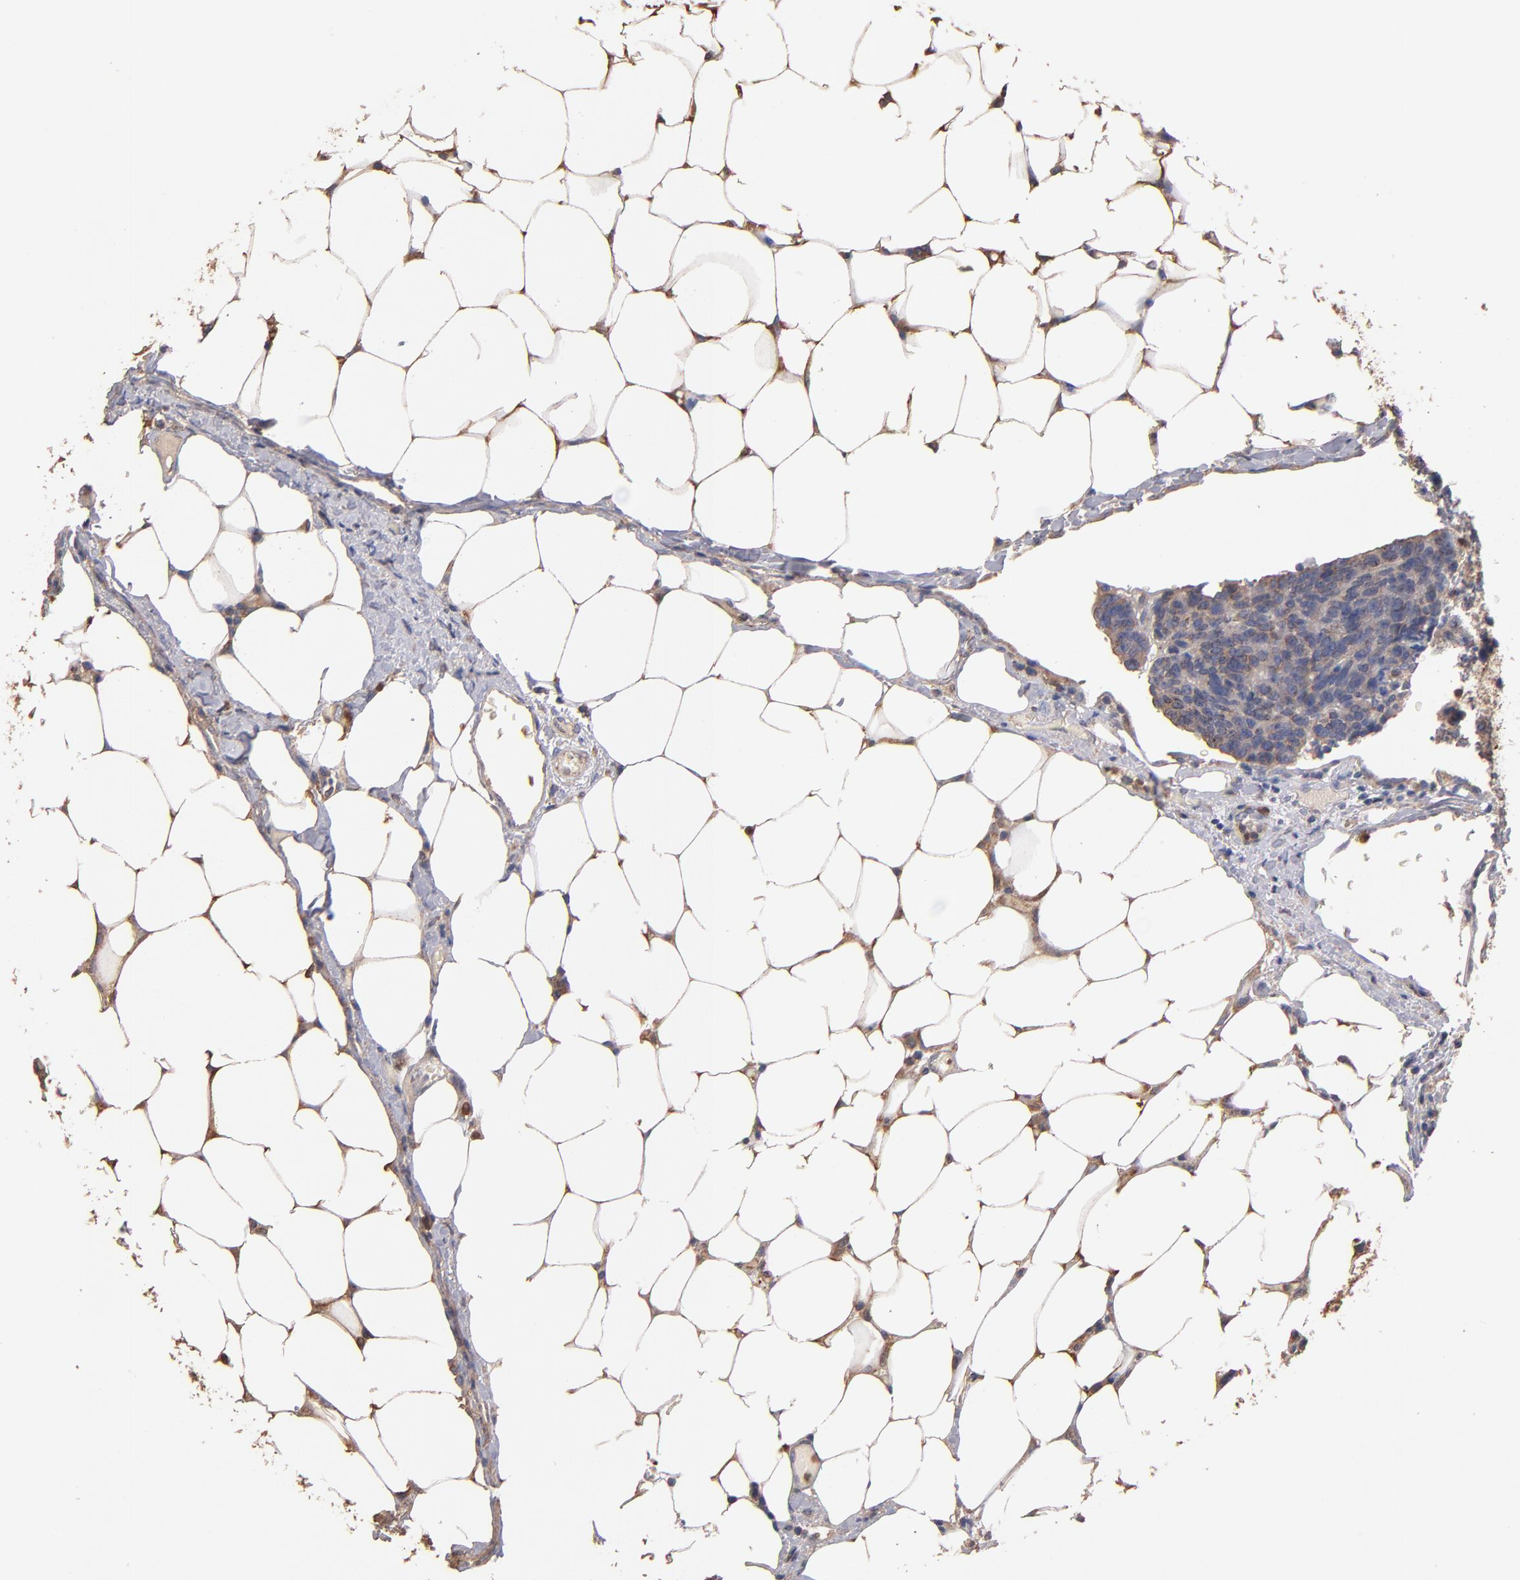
{"staining": {"intensity": "weak", "quantity": ">75%", "location": "cytoplasmic/membranous"}, "tissue": "colorectal cancer", "cell_type": "Tumor cells", "image_type": "cancer", "snomed": [{"axis": "morphology", "description": "Adenocarcinoma, NOS"}, {"axis": "topography", "description": "Colon"}], "caption": "Human colorectal cancer stained with a brown dye shows weak cytoplasmic/membranous positive positivity in approximately >75% of tumor cells.", "gene": "RO60", "patient": {"sex": "female", "age": 86}}